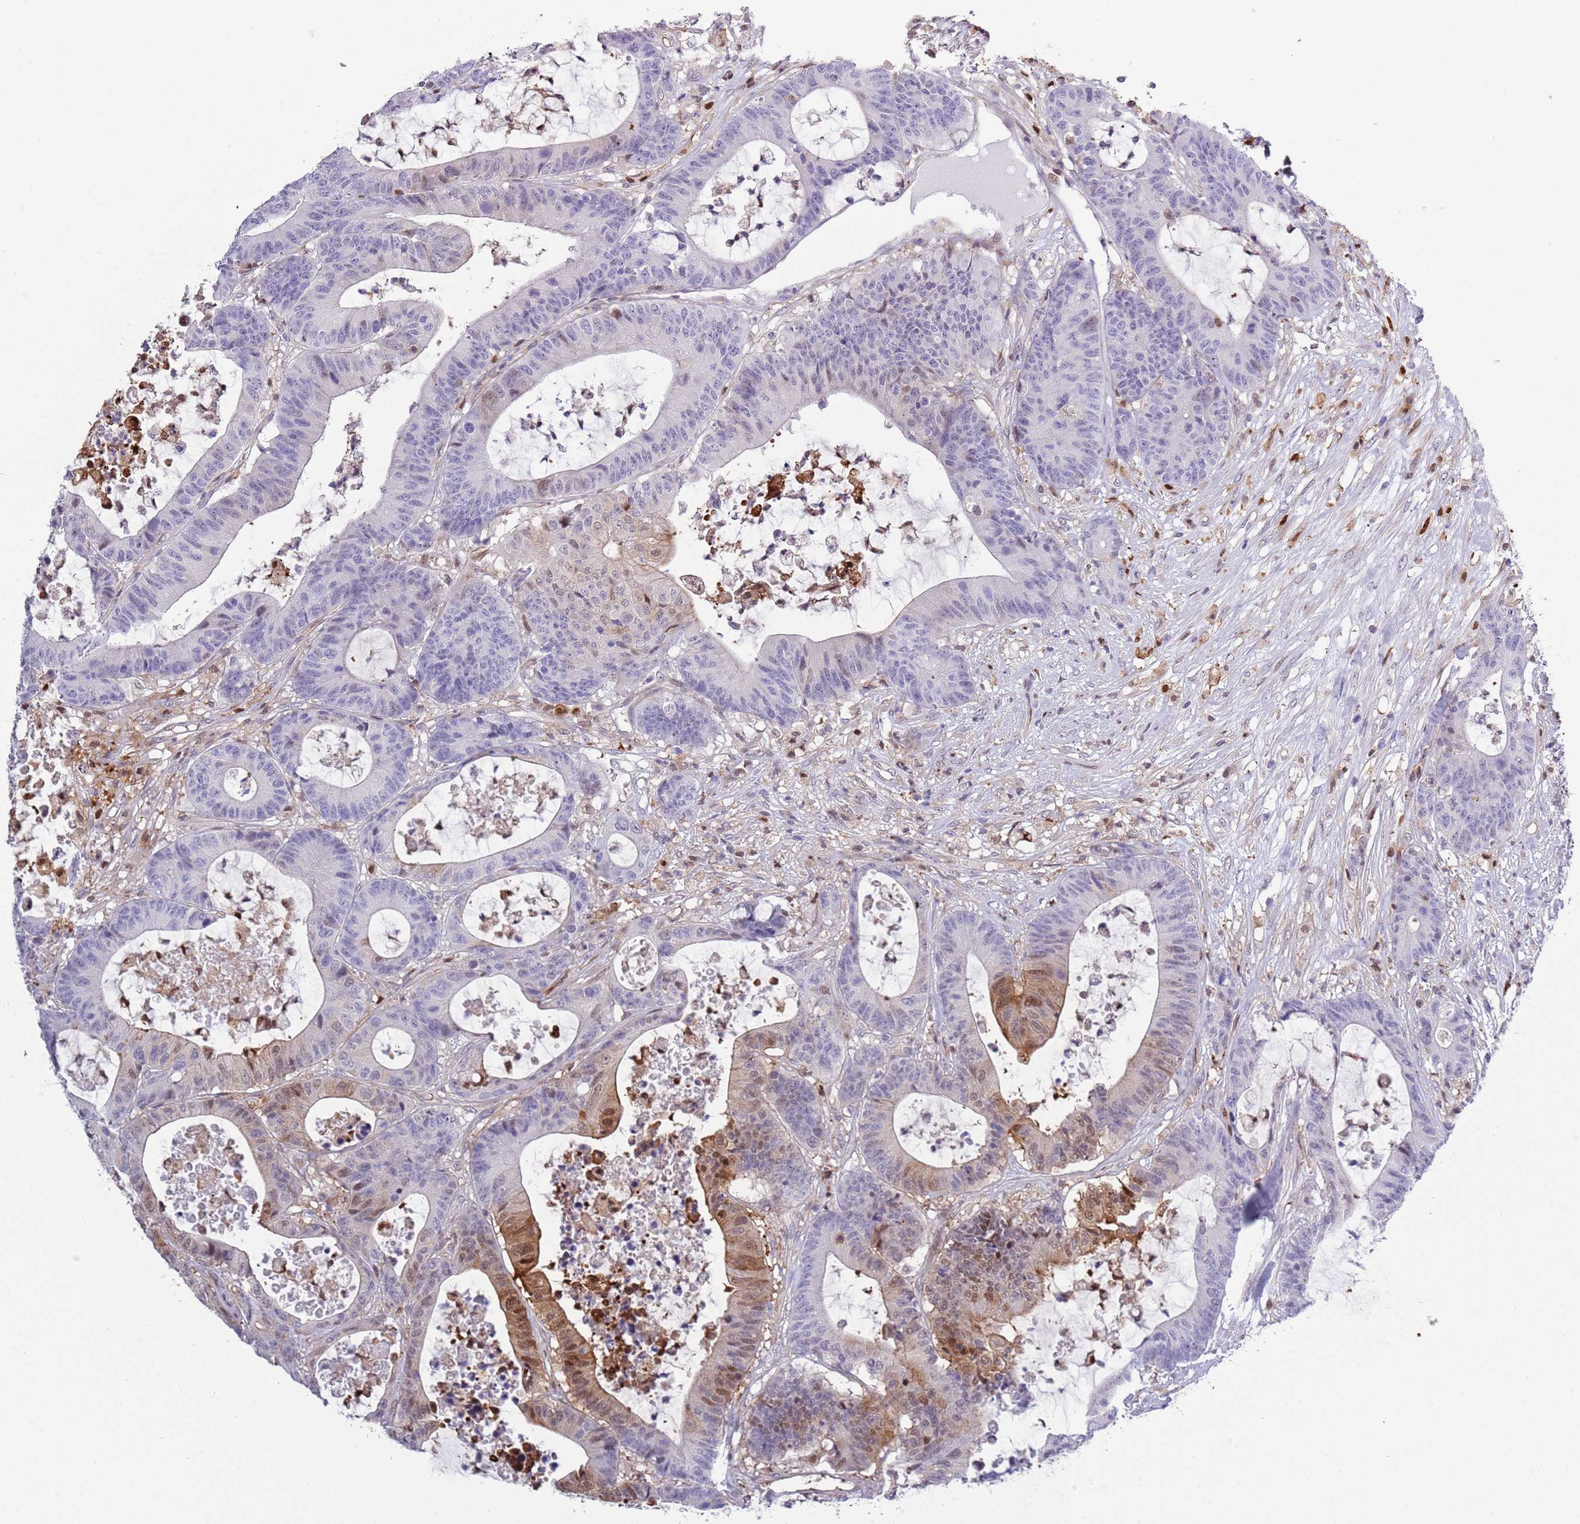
{"staining": {"intensity": "moderate", "quantity": "<25%", "location": "cytoplasmic/membranous,nuclear"}, "tissue": "colorectal cancer", "cell_type": "Tumor cells", "image_type": "cancer", "snomed": [{"axis": "morphology", "description": "Adenocarcinoma, NOS"}, {"axis": "topography", "description": "Colon"}], "caption": "Immunohistochemistry (DAB) staining of colorectal cancer (adenocarcinoma) exhibits moderate cytoplasmic/membranous and nuclear protein expression in approximately <25% of tumor cells.", "gene": "NBPF6", "patient": {"sex": "female", "age": 84}}